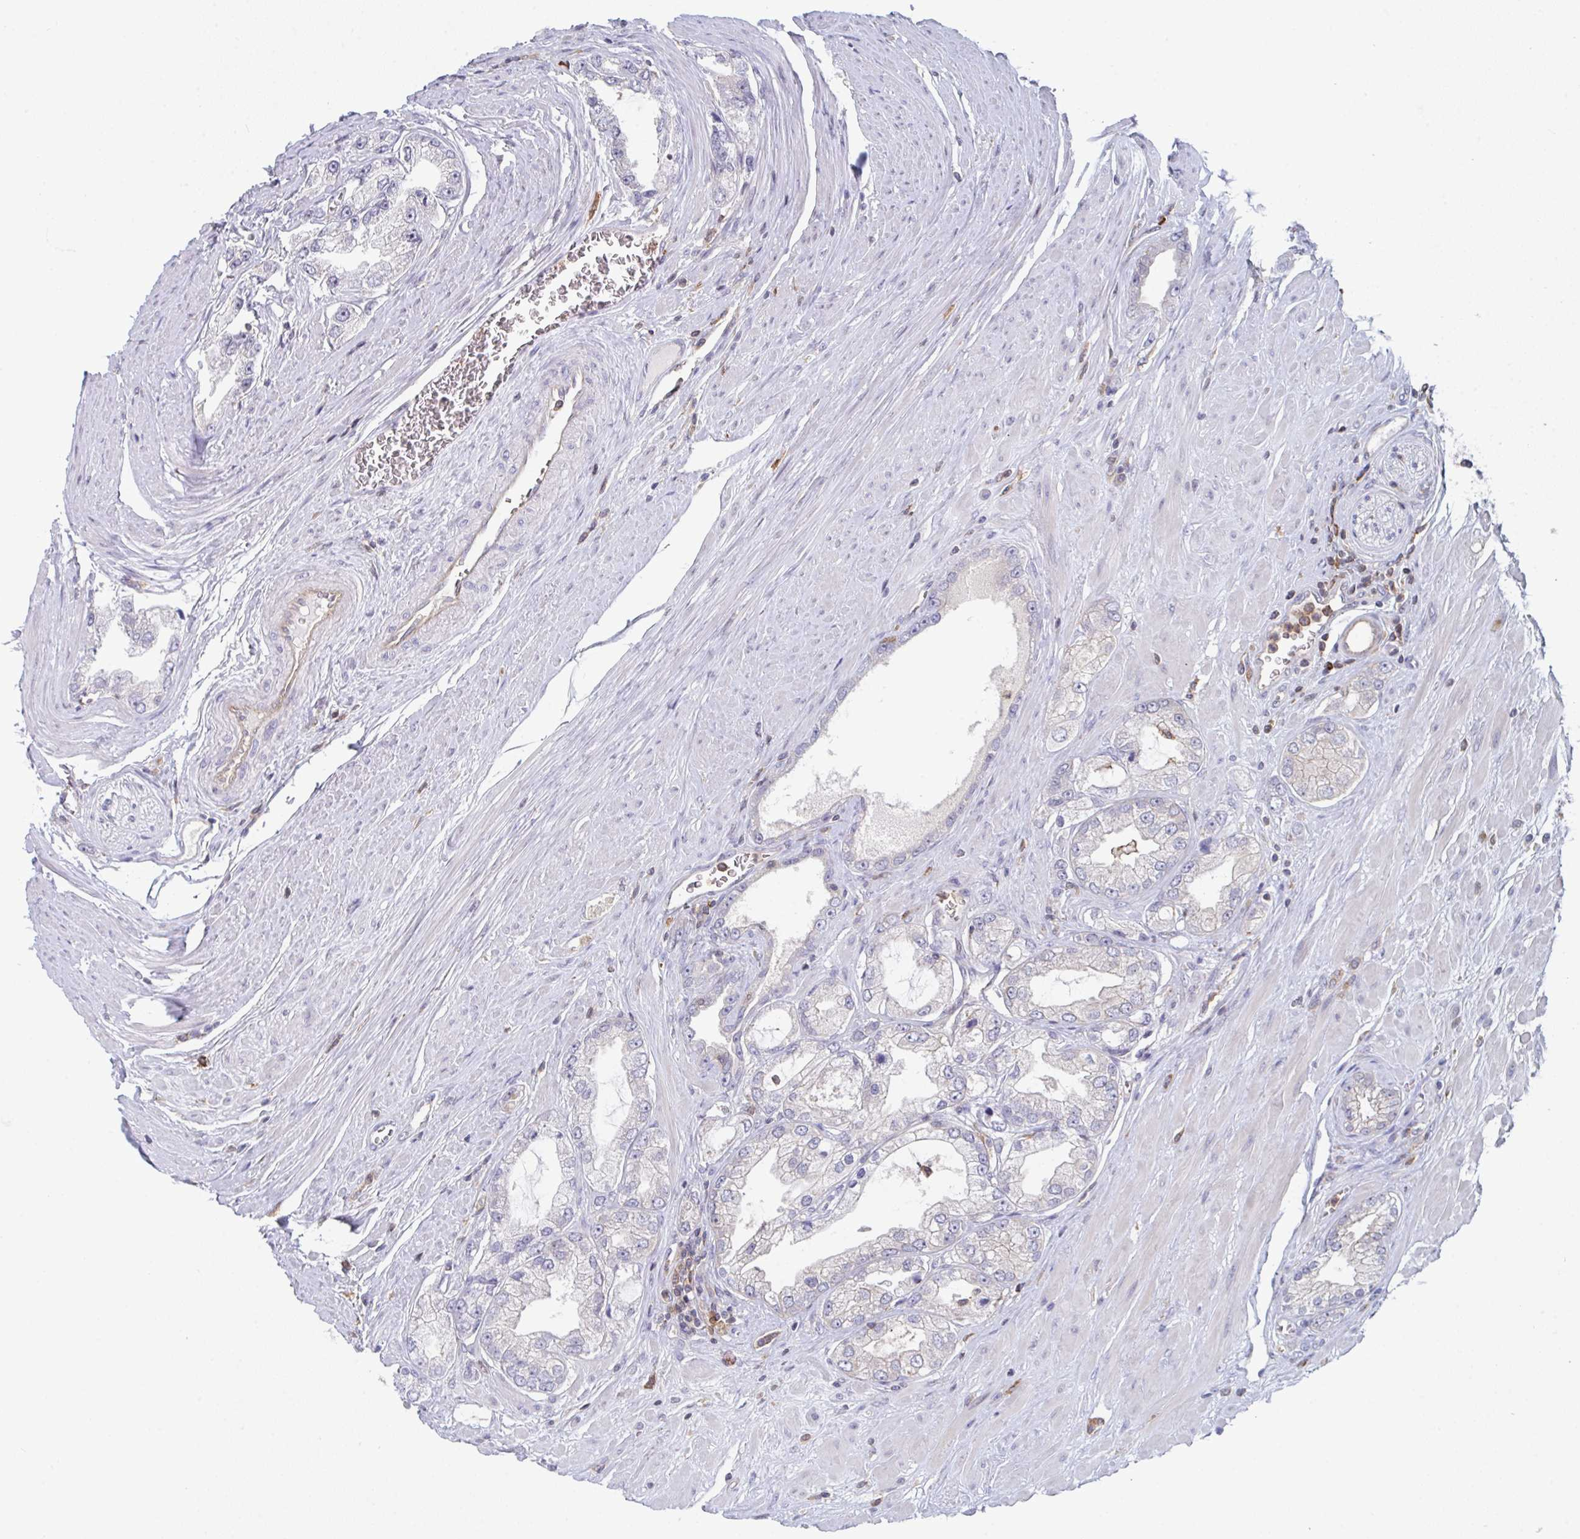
{"staining": {"intensity": "negative", "quantity": "none", "location": "none"}, "tissue": "prostate cancer", "cell_type": "Tumor cells", "image_type": "cancer", "snomed": [{"axis": "morphology", "description": "Adenocarcinoma, High grade"}, {"axis": "topography", "description": "Prostate"}], "caption": "An IHC image of prostate high-grade adenocarcinoma is shown. There is no staining in tumor cells of prostate high-grade adenocarcinoma.", "gene": "DISP2", "patient": {"sex": "male", "age": 66}}